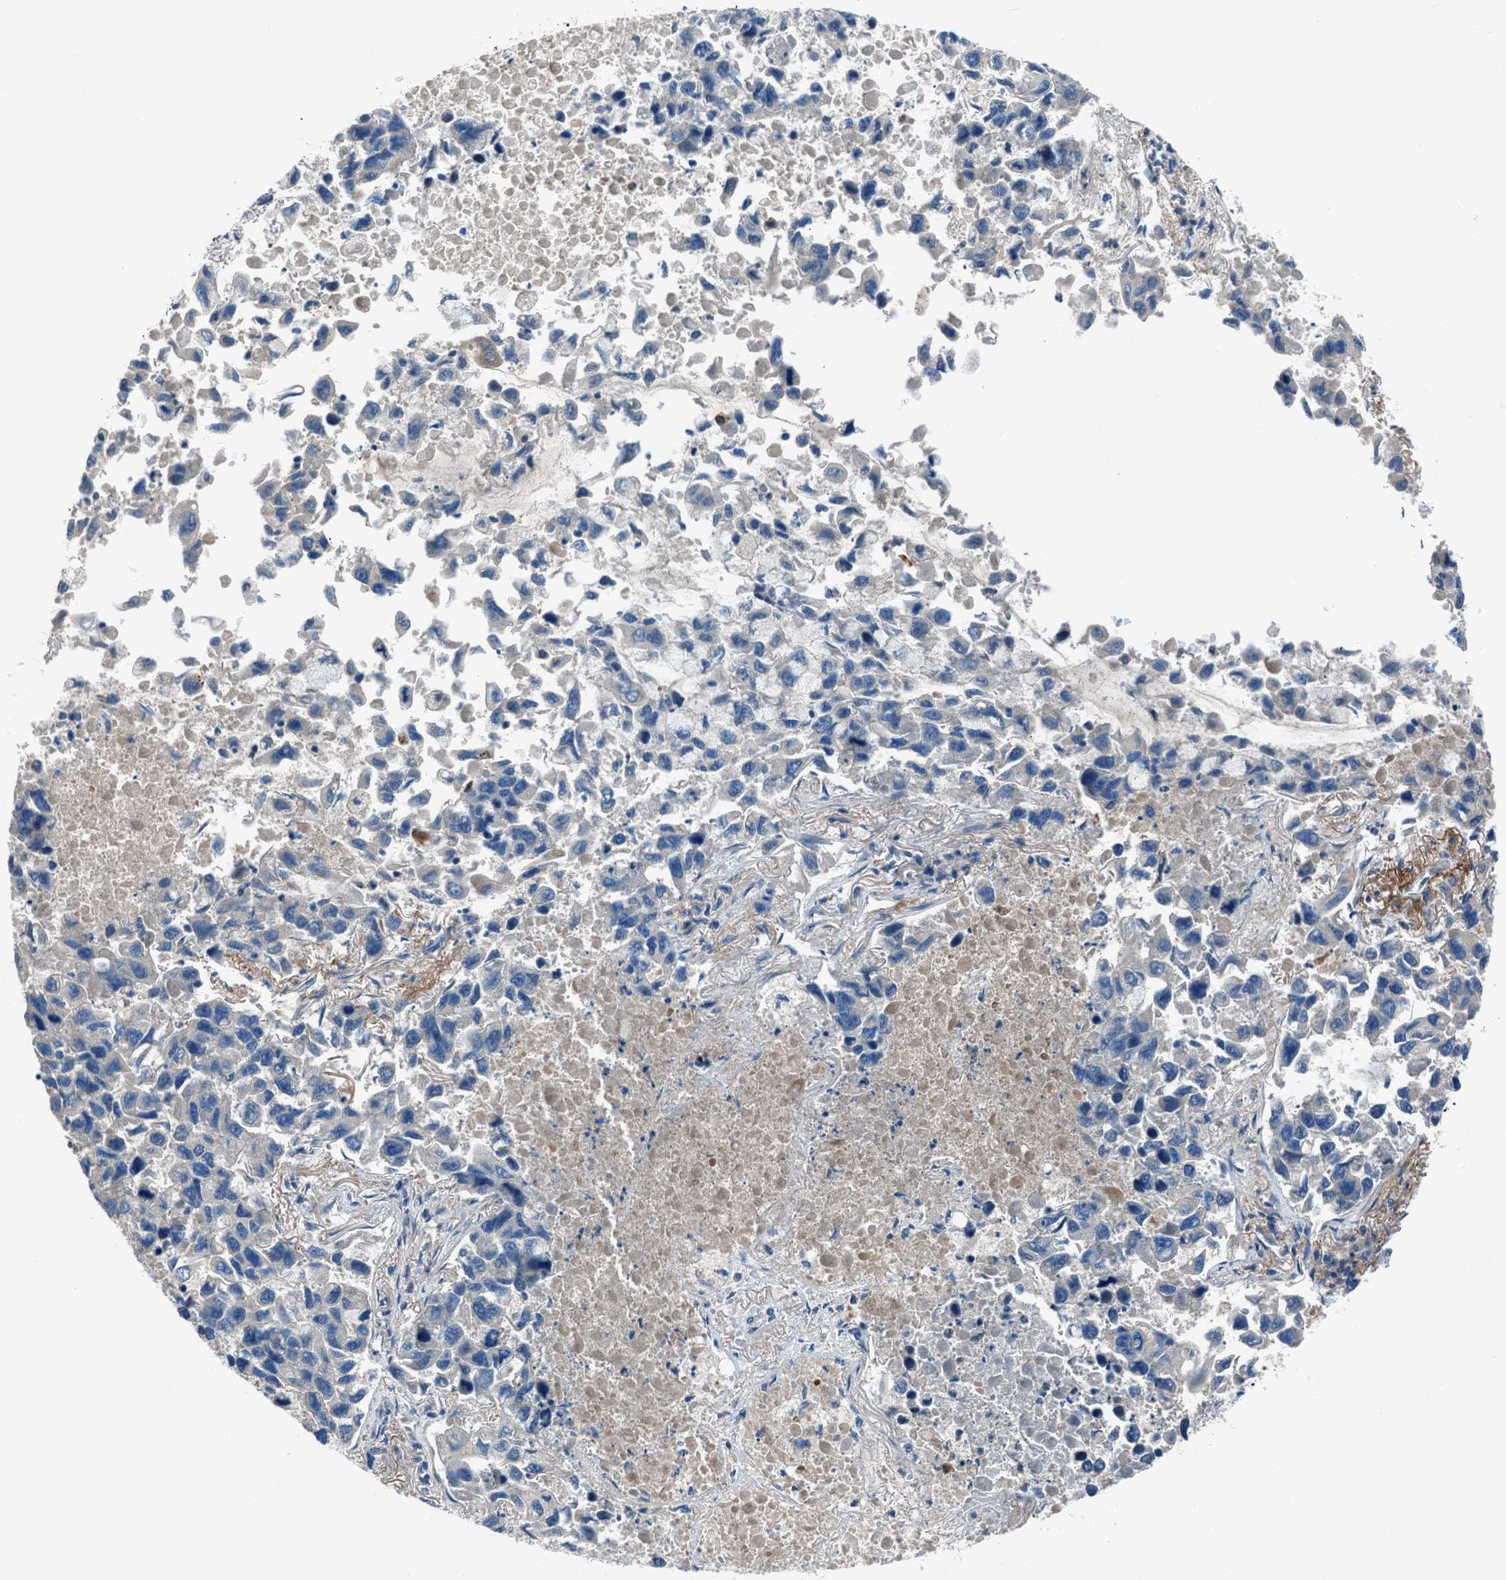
{"staining": {"intensity": "negative", "quantity": "none", "location": "none"}, "tissue": "lung cancer", "cell_type": "Tumor cells", "image_type": "cancer", "snomed": [{"axis": "morphology", "description": "Adenocarcinoma, NOS"}, {"axis": "topography", "description": "Lung"}], "caption": "There is no significant positivity in tumor cells of lung adenocarcinoma.", "gene": "SLC38A6", "patient": {"sex": "male", "age": 64}}